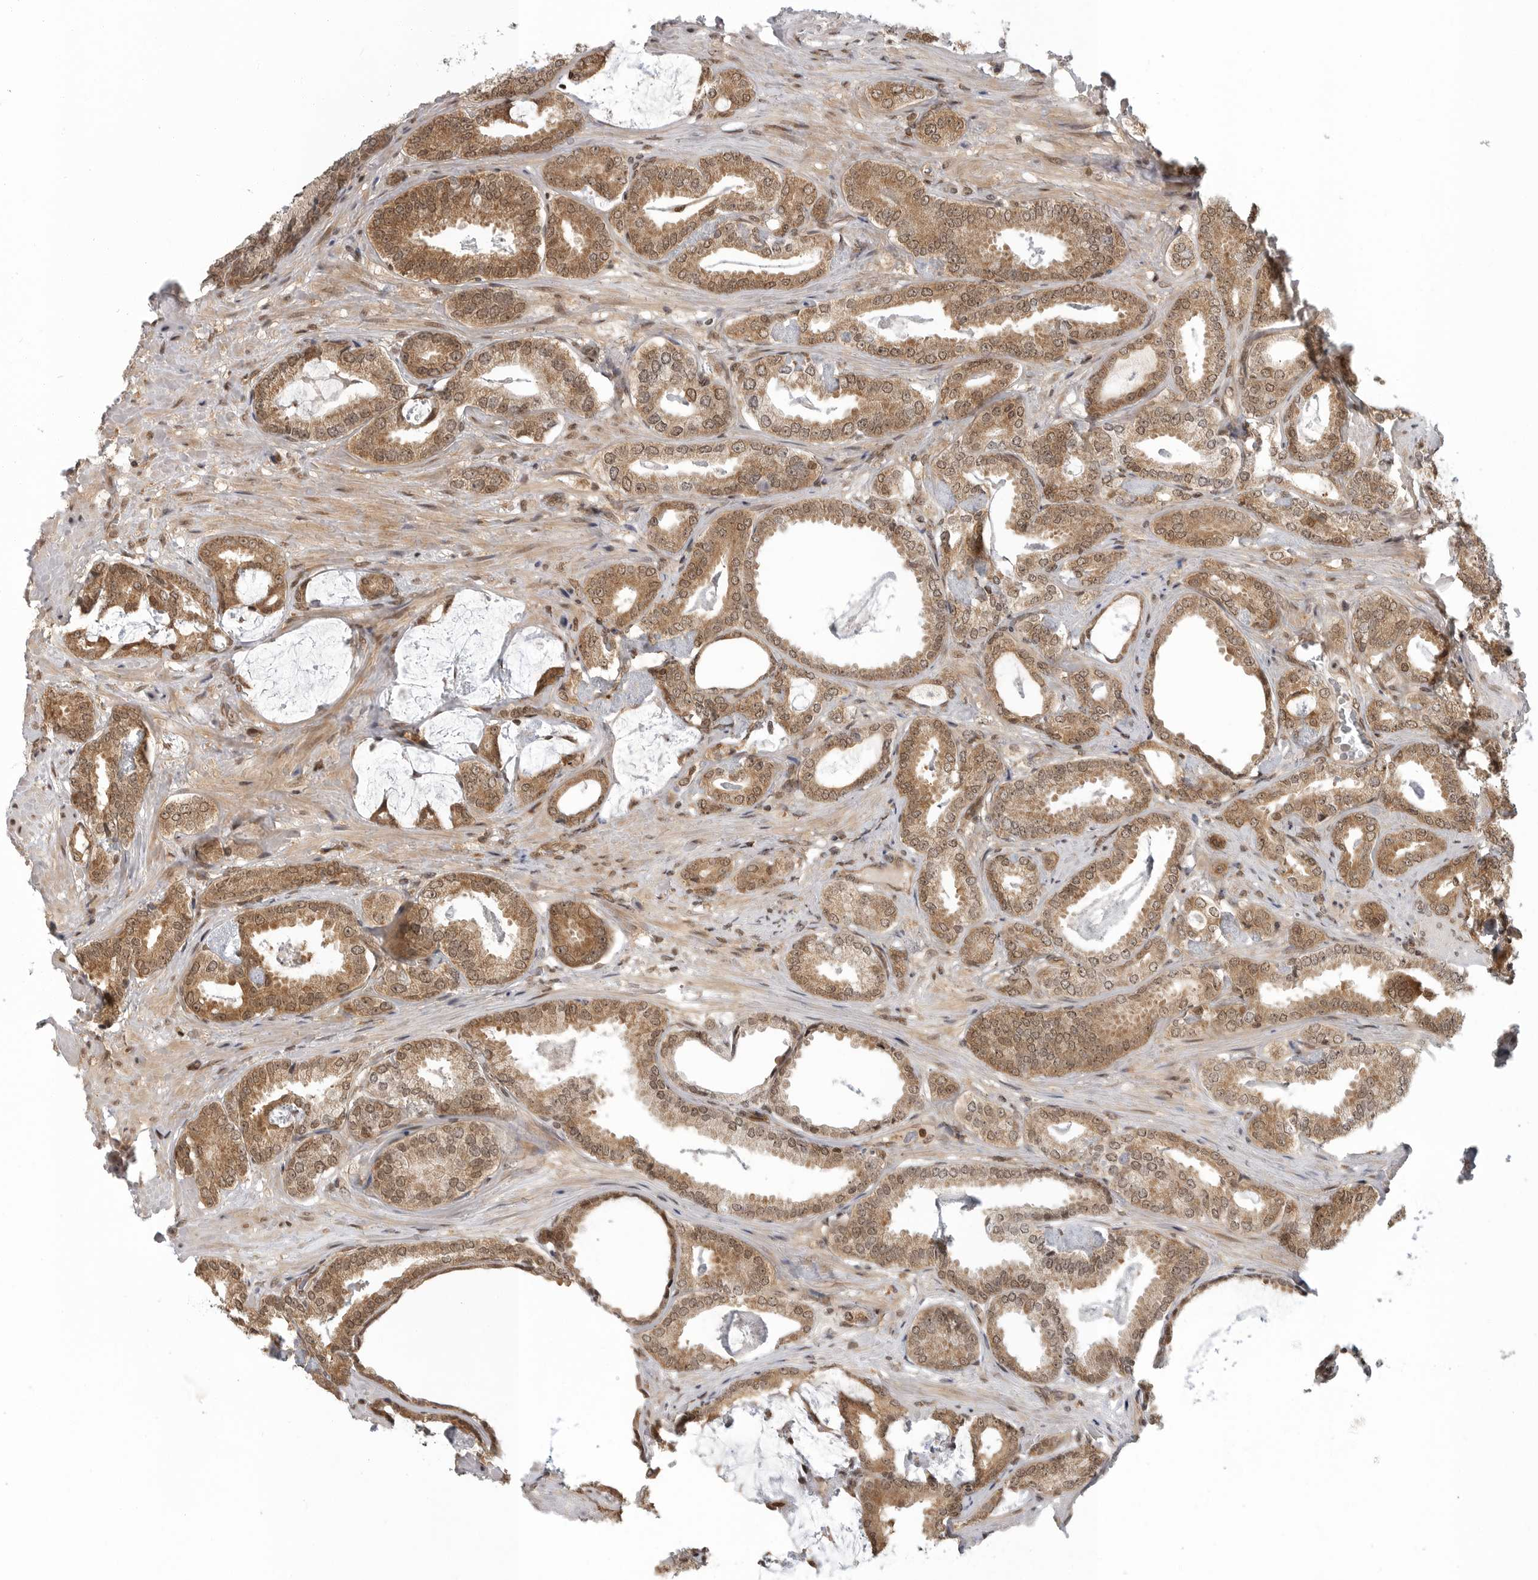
{"staining": {"intensity": "moderate", "quantity": ">75%", "location": "cytoplasmic/membranous,nuclear"}, "tissue": "prostate cancer", "cell_type": "Tumor cells", "image_type": "cancer", "snomed": [{"axis": "morphology", "description": "Adenocarcinoma, Low grade"}, {"axis": "topography", "description": "Prostate"}], "caption": "Moderate cytoplasmic/membranous and nuclear protein positivity is seen in about >75% of tumor cells in prostate cancer.", "gene": "SZRD1", "patient": {"sex": "male", "age": 71}}